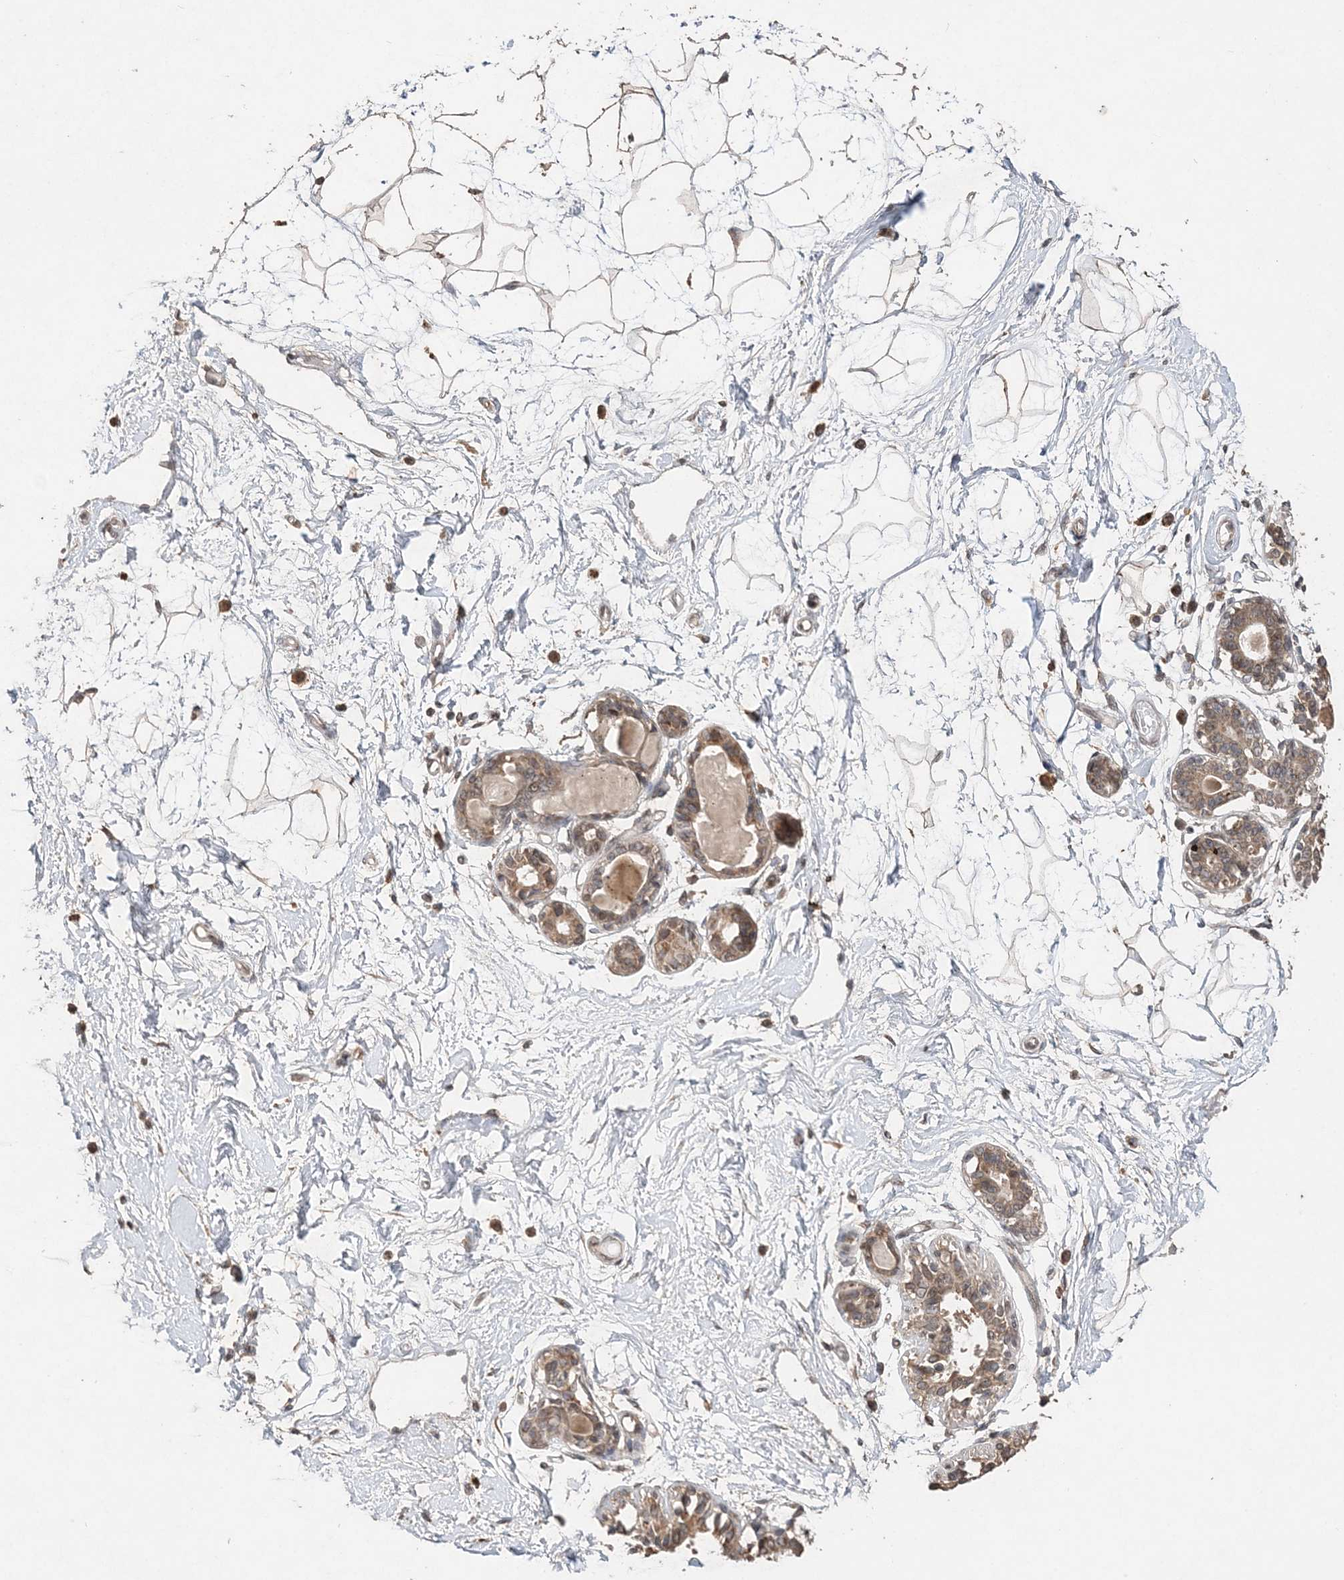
{"staining": {"intensity": "moderate", "quantity": ">75%", "location": "cytoplasmic/membranous"}, "tissue": "breast", "cell_type": "Adipocytes", "image_type": "normal", "snomed": [{"axis": "morphology", "description": "Normal tissue, NOS"}, {"axis": "topography", "description": "Breast"}], "caption": "Protein staining demonstrates moderate cytoplasmic/membranous staining in about >75% of adipocytes in unremarkable breast. (DAB = brown stain, brightfield microscopy at high magnification).", "gene": "RAB14", "patient": {"sex": "female", "age": 45}}